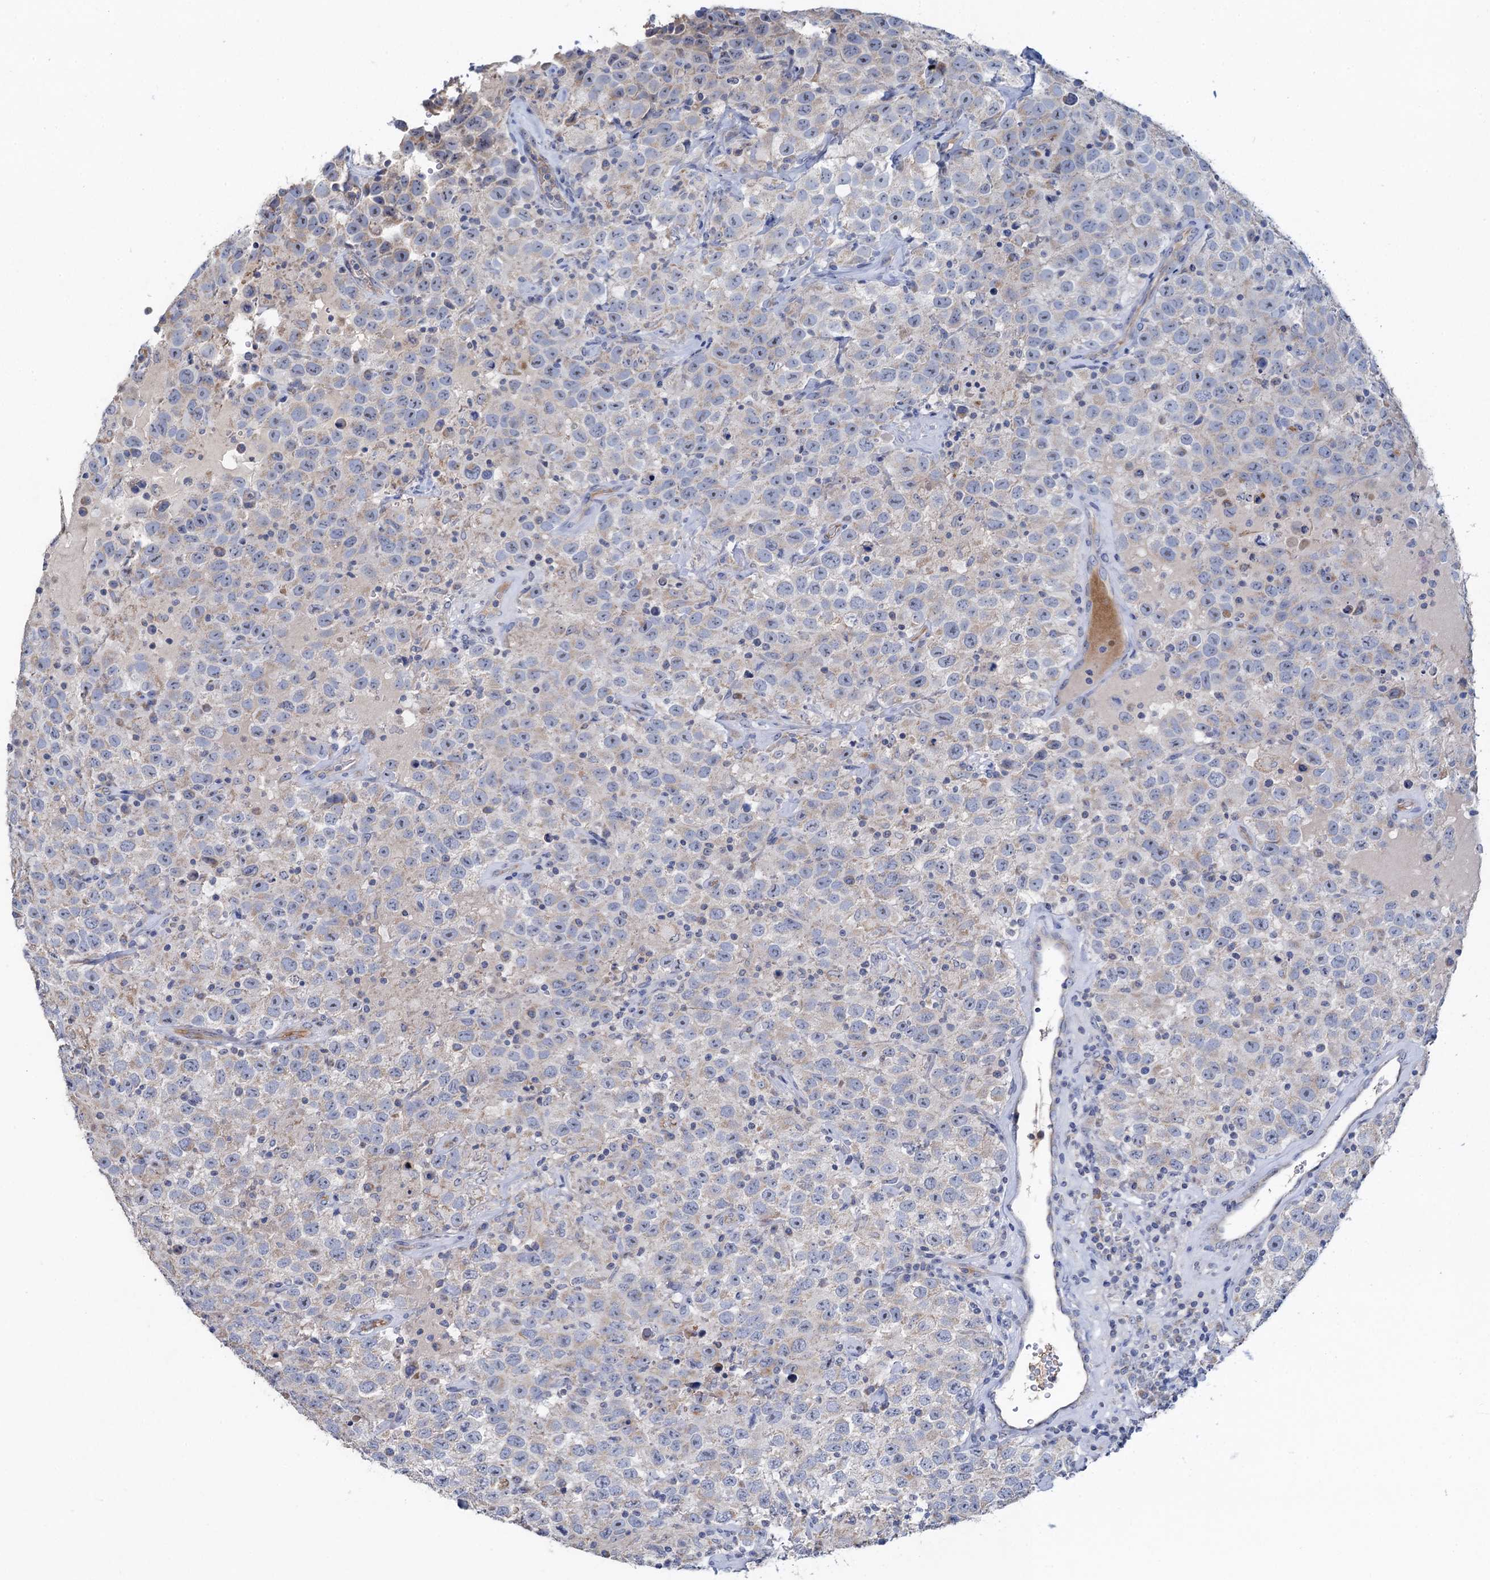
{"staining": {"intensity": "negative", "quantity": "none", "location": "none"}, "tissue": "testis cancer", "cell_type": "Tumor cells", "image_type": "cancer", "snomed": [{"axis": "morphology", "description": "Seminoma, NOS"}, {"axis": "topography", "description": "Testis"}], "caption": "Immunohistochemical staining of human testis cancer reveals no significant staining in tumor cells.", "gene": "PLLP", "patient": {"sex": "male", "age": 41}}